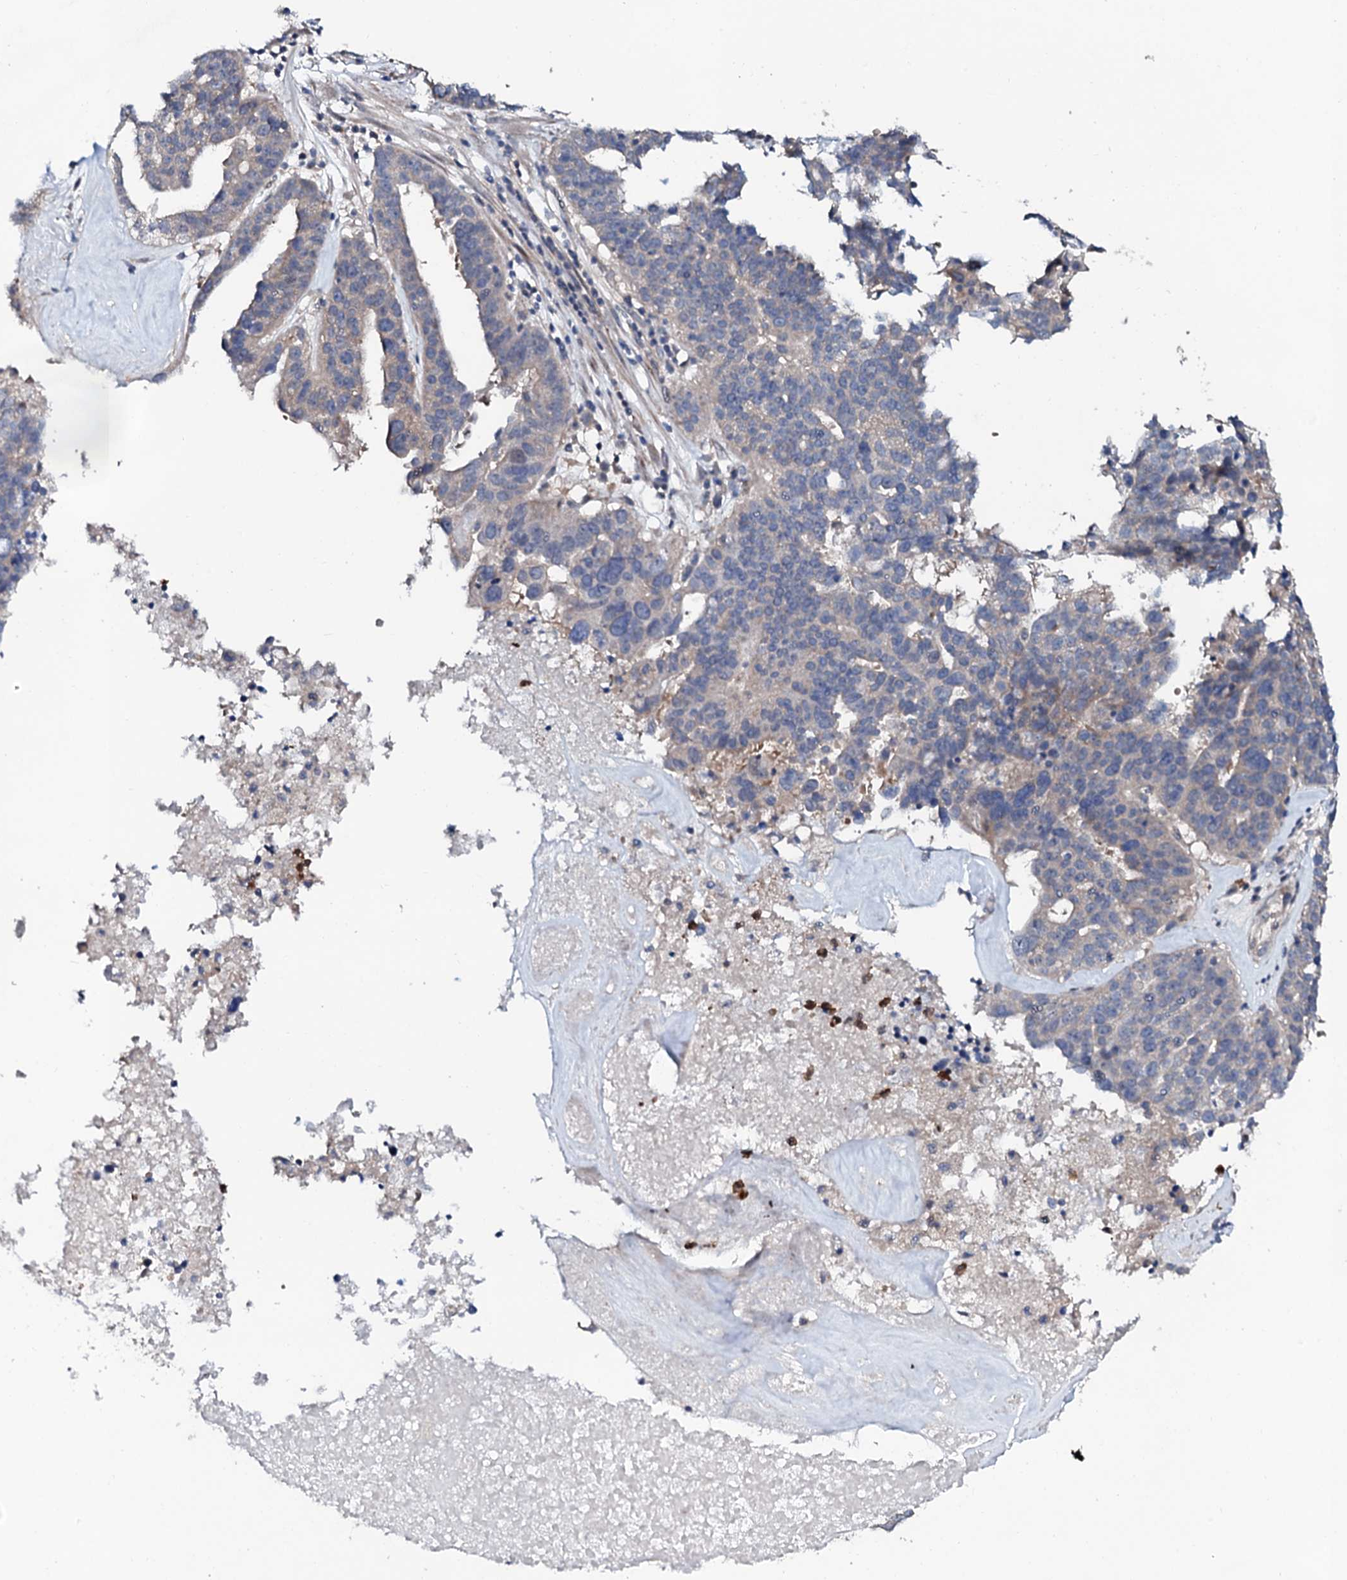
{"staining": {"intensity": "negative", "quantity": "none", "location": "none"}, "tissue": "ovarian cancer", "cell_type": "Tumor cells", "image_type": "cancer", "snomed": [{"axis": "morphology", "description": "Cystadenocarcinoma, serous, NOS"}, {"axis": "topography", "description": "Ovary"}], "caption": "A micrograph of ovarian cancer stained for a protein shows no brown staining in tumor cells.", "gene": "COG6", "patient": {"sex": "female", "age": 59}}